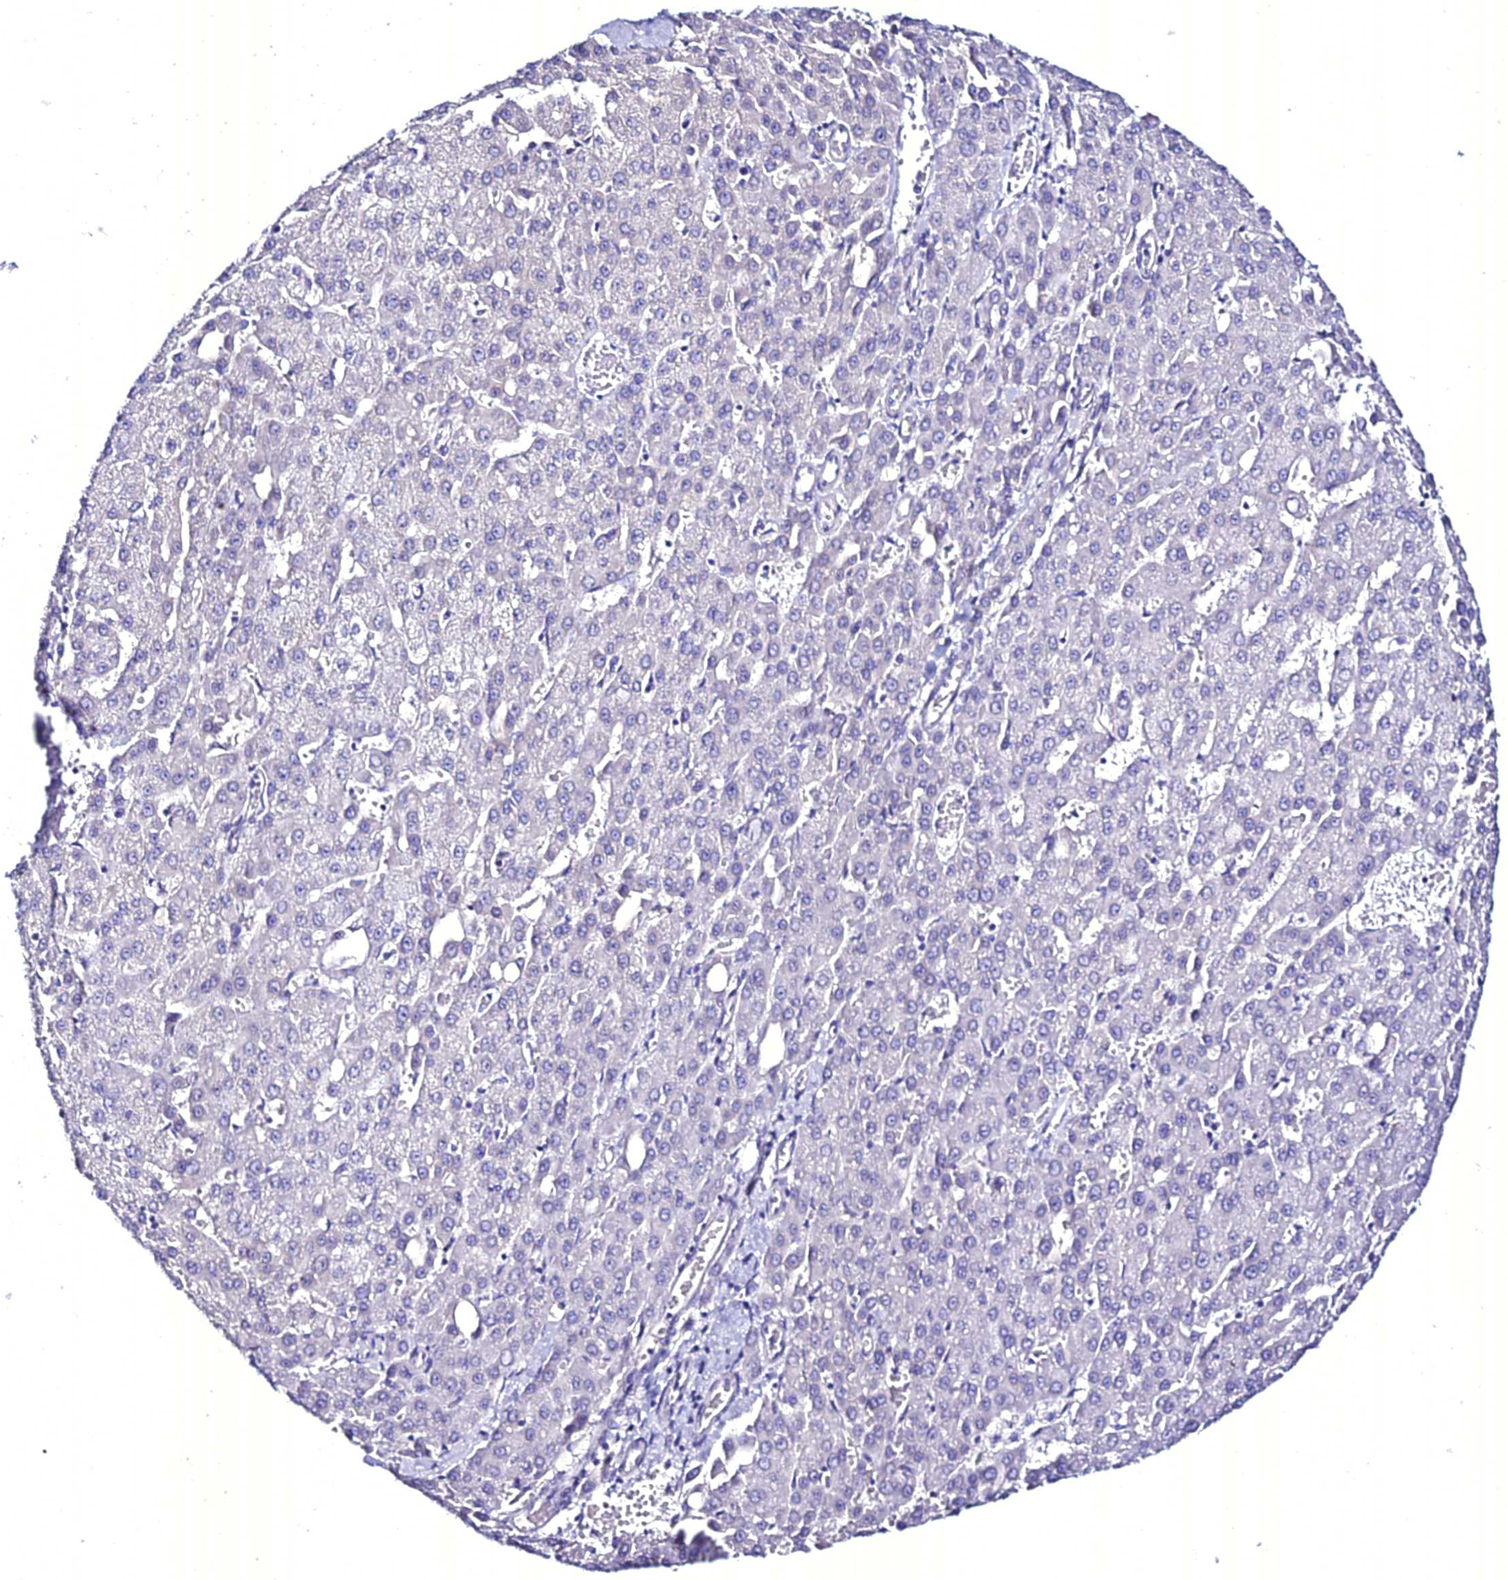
{"staining": {"intensity": "negative", "quantity": "none", "location": "none"}, "tissue": "liver cancer", "cell_type": "Tumor cells", "image_type": "cancer", "snomed": [{"axis": "morphology", "description": "Carcinoma, Hepatocellular, NOS"}, {"axis": "topography", "description": "Liver"}], "caption": "Immunohistochemistry of human liver hepatocellular carcinoma reveals no positivity in tumor cells.", "gene": "ATG16L2", "patient": {"sex": "male", "age": 47}}